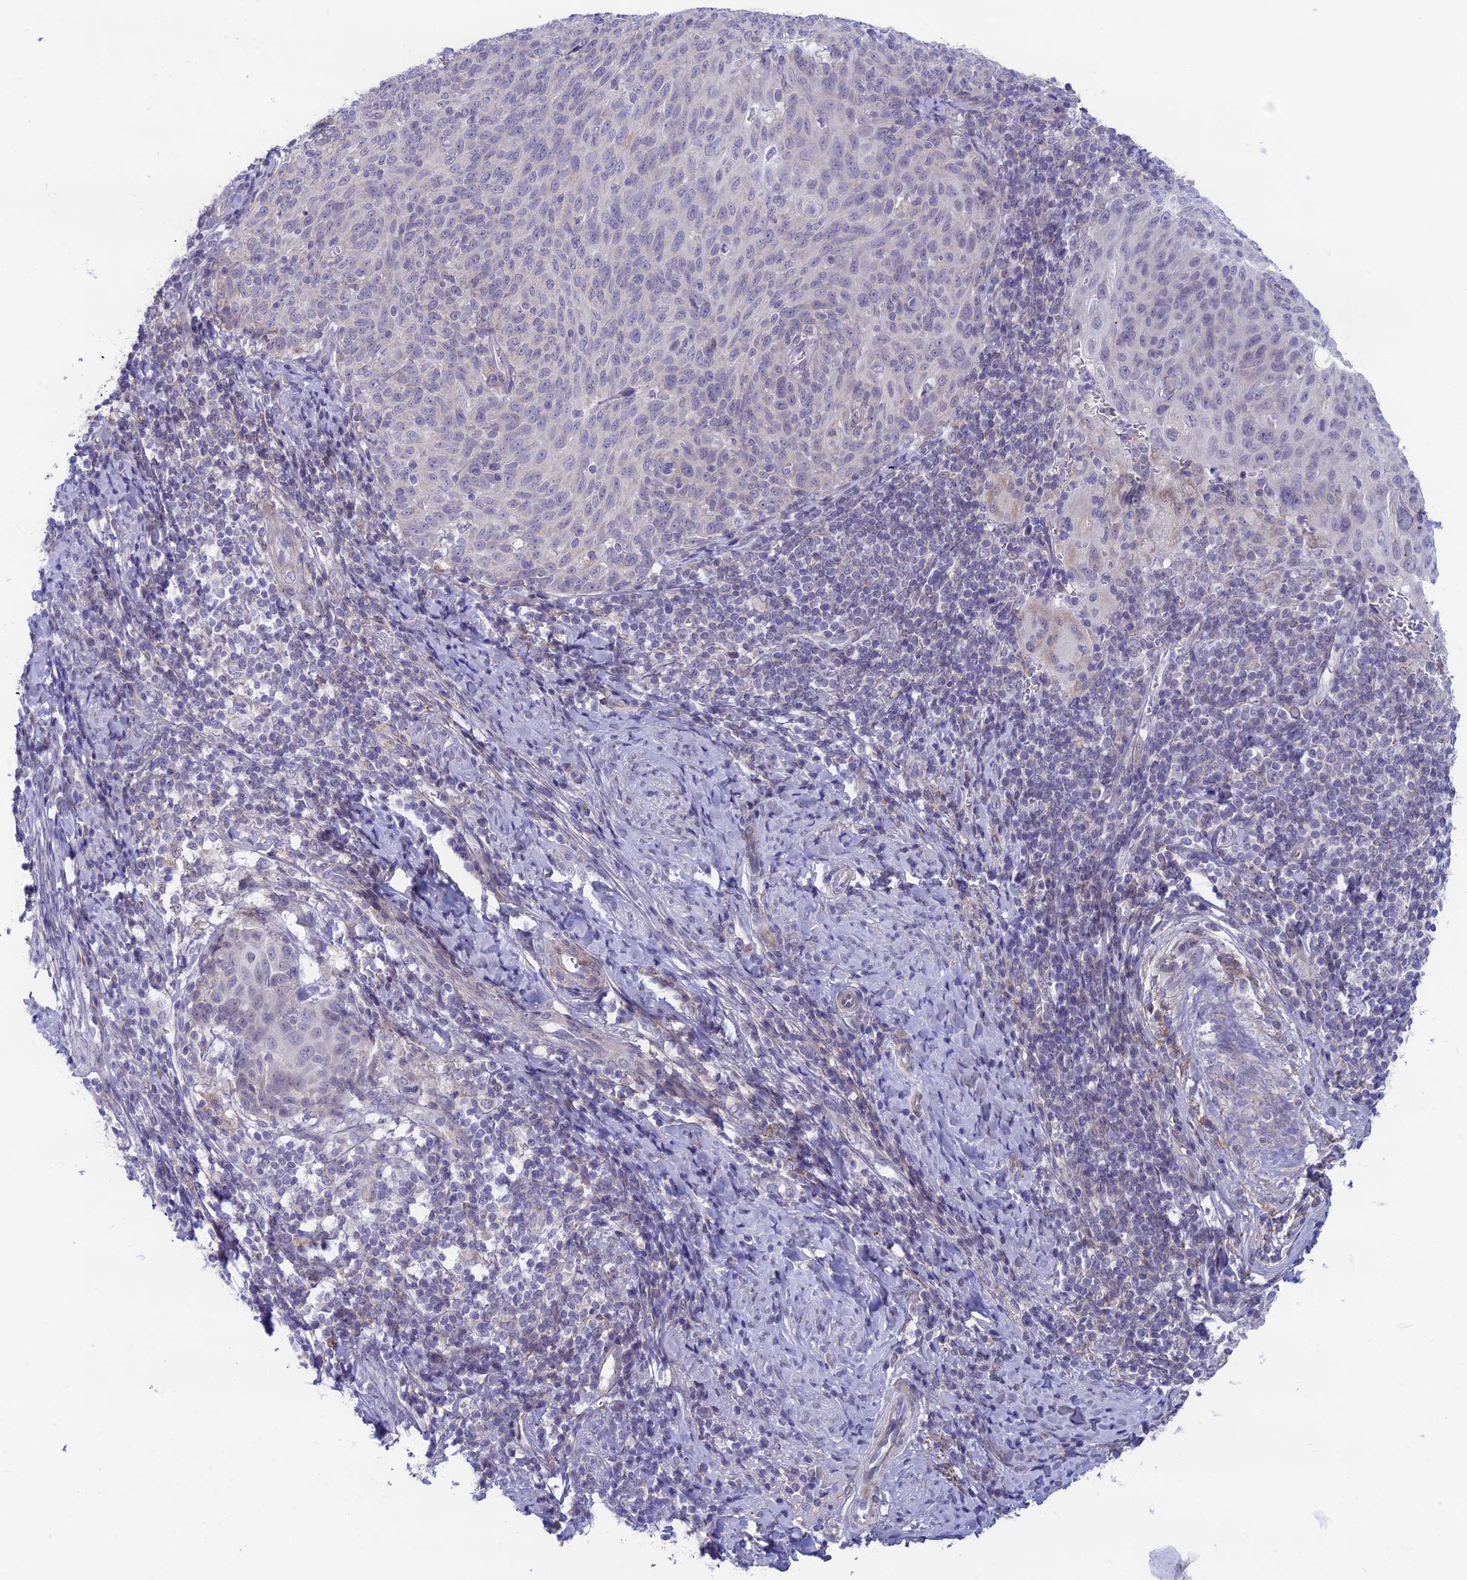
{"staining": {"intensity": "negative", "quantity": "none", "location": "none"}, "tissue": "cervical cancer", "cell_type": "Tumor cells", "image_type": "cancer", "snomed": [{"axis": "morphology", "description": "Squamous cell carcinoma, NOS"}, {"axis": "topography", "description": "Cervix"}], "caption": "Immunohistochemical staining of human cervical cancer reveals no significant staining in tumor cells.", "gene": "PLAC9", "patient": {"sex": "female", "age": 70}}